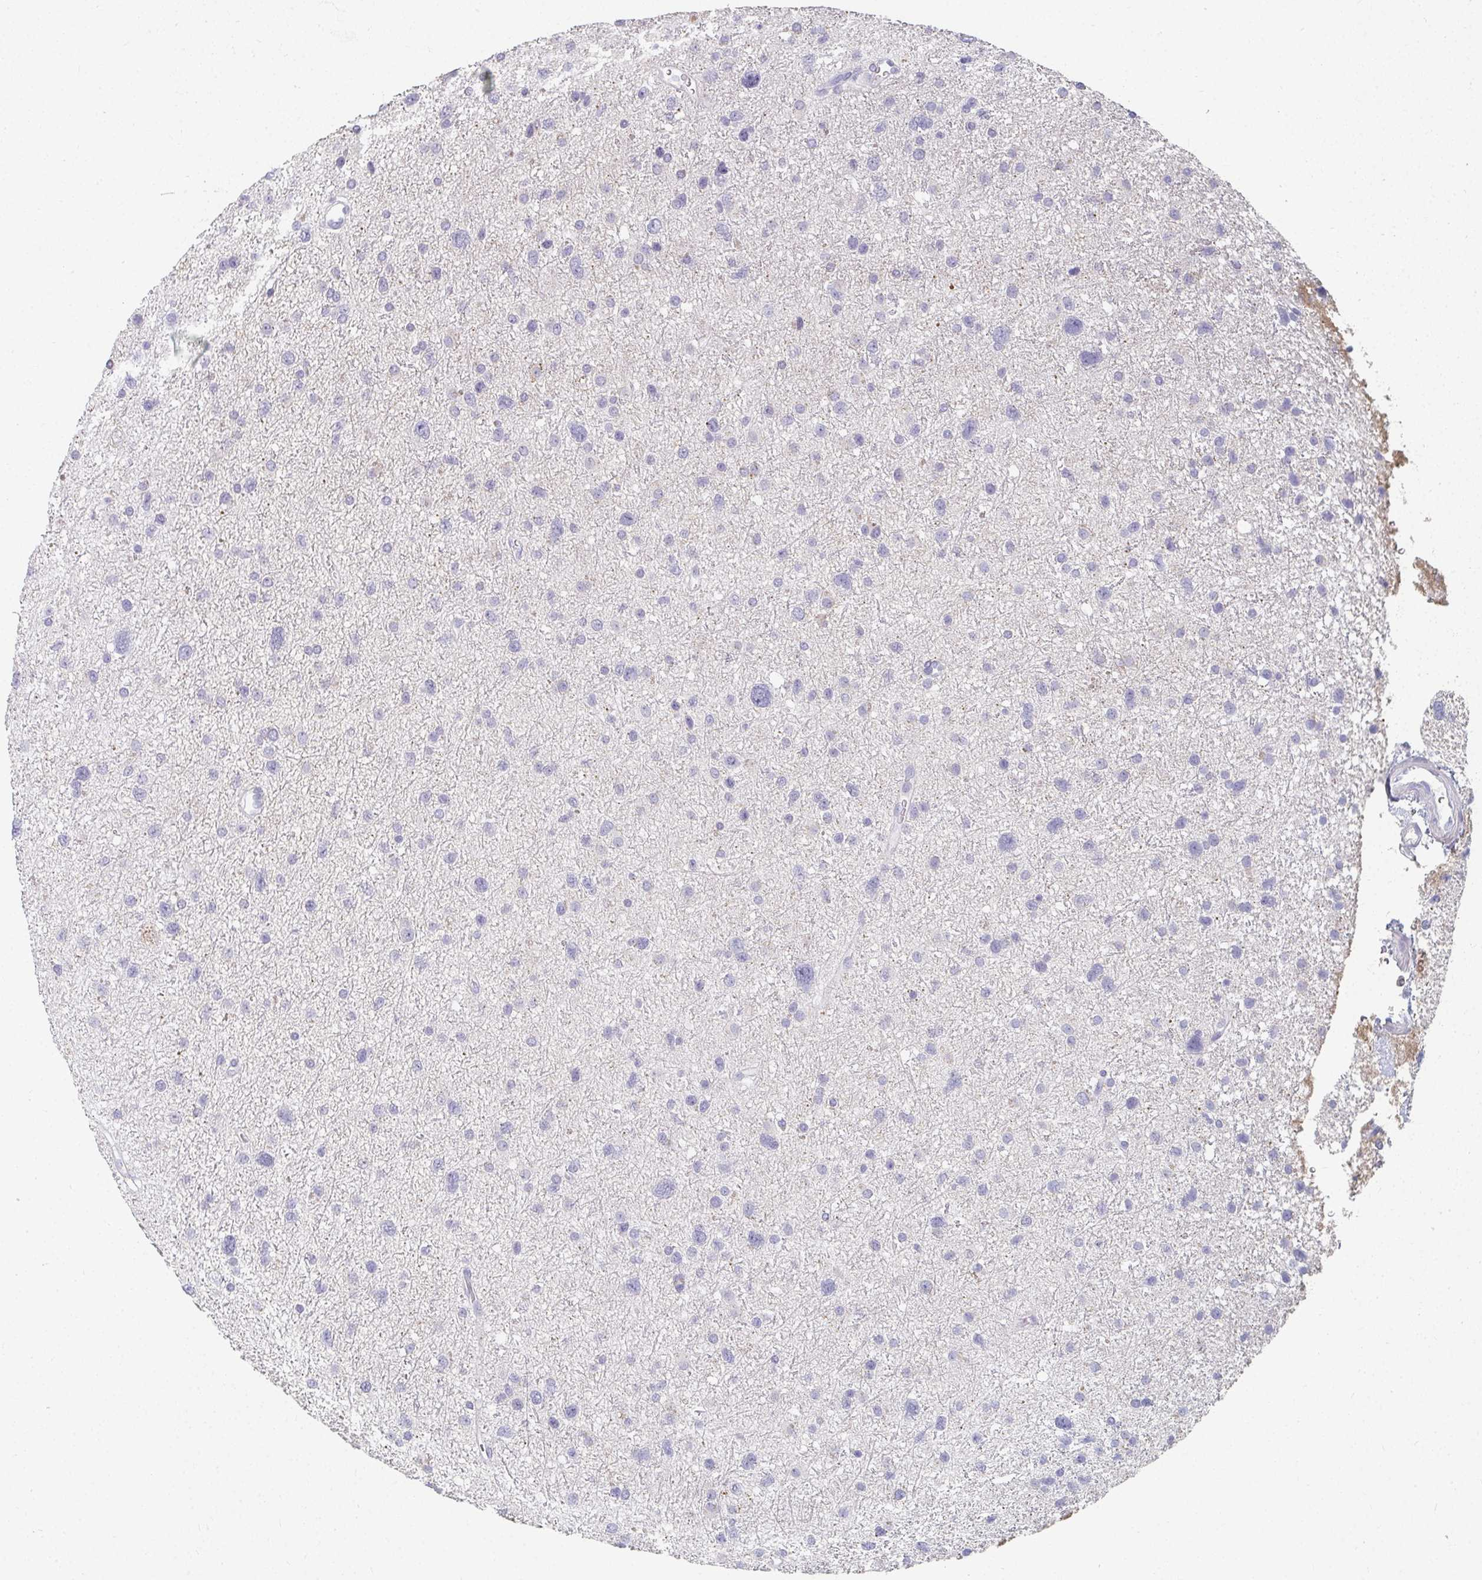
{"staining": {"intensity": "negative", "quantity": "none", "location": "none"}, "tissue": "glioma", "cell_type": "Tumor cells", "image_type": "cancer", "snomed": [{"axis": "morphology", "description": "Glioma, malignant, Low grade"}, {"axis": "topography", "description": "Brain"}], "caption": "The photomicrograph shows no staining of tumor cells in malignant low-grade glioma.", "gene": "CAMKV", "patient": {"sex": "female", "age": 55}}